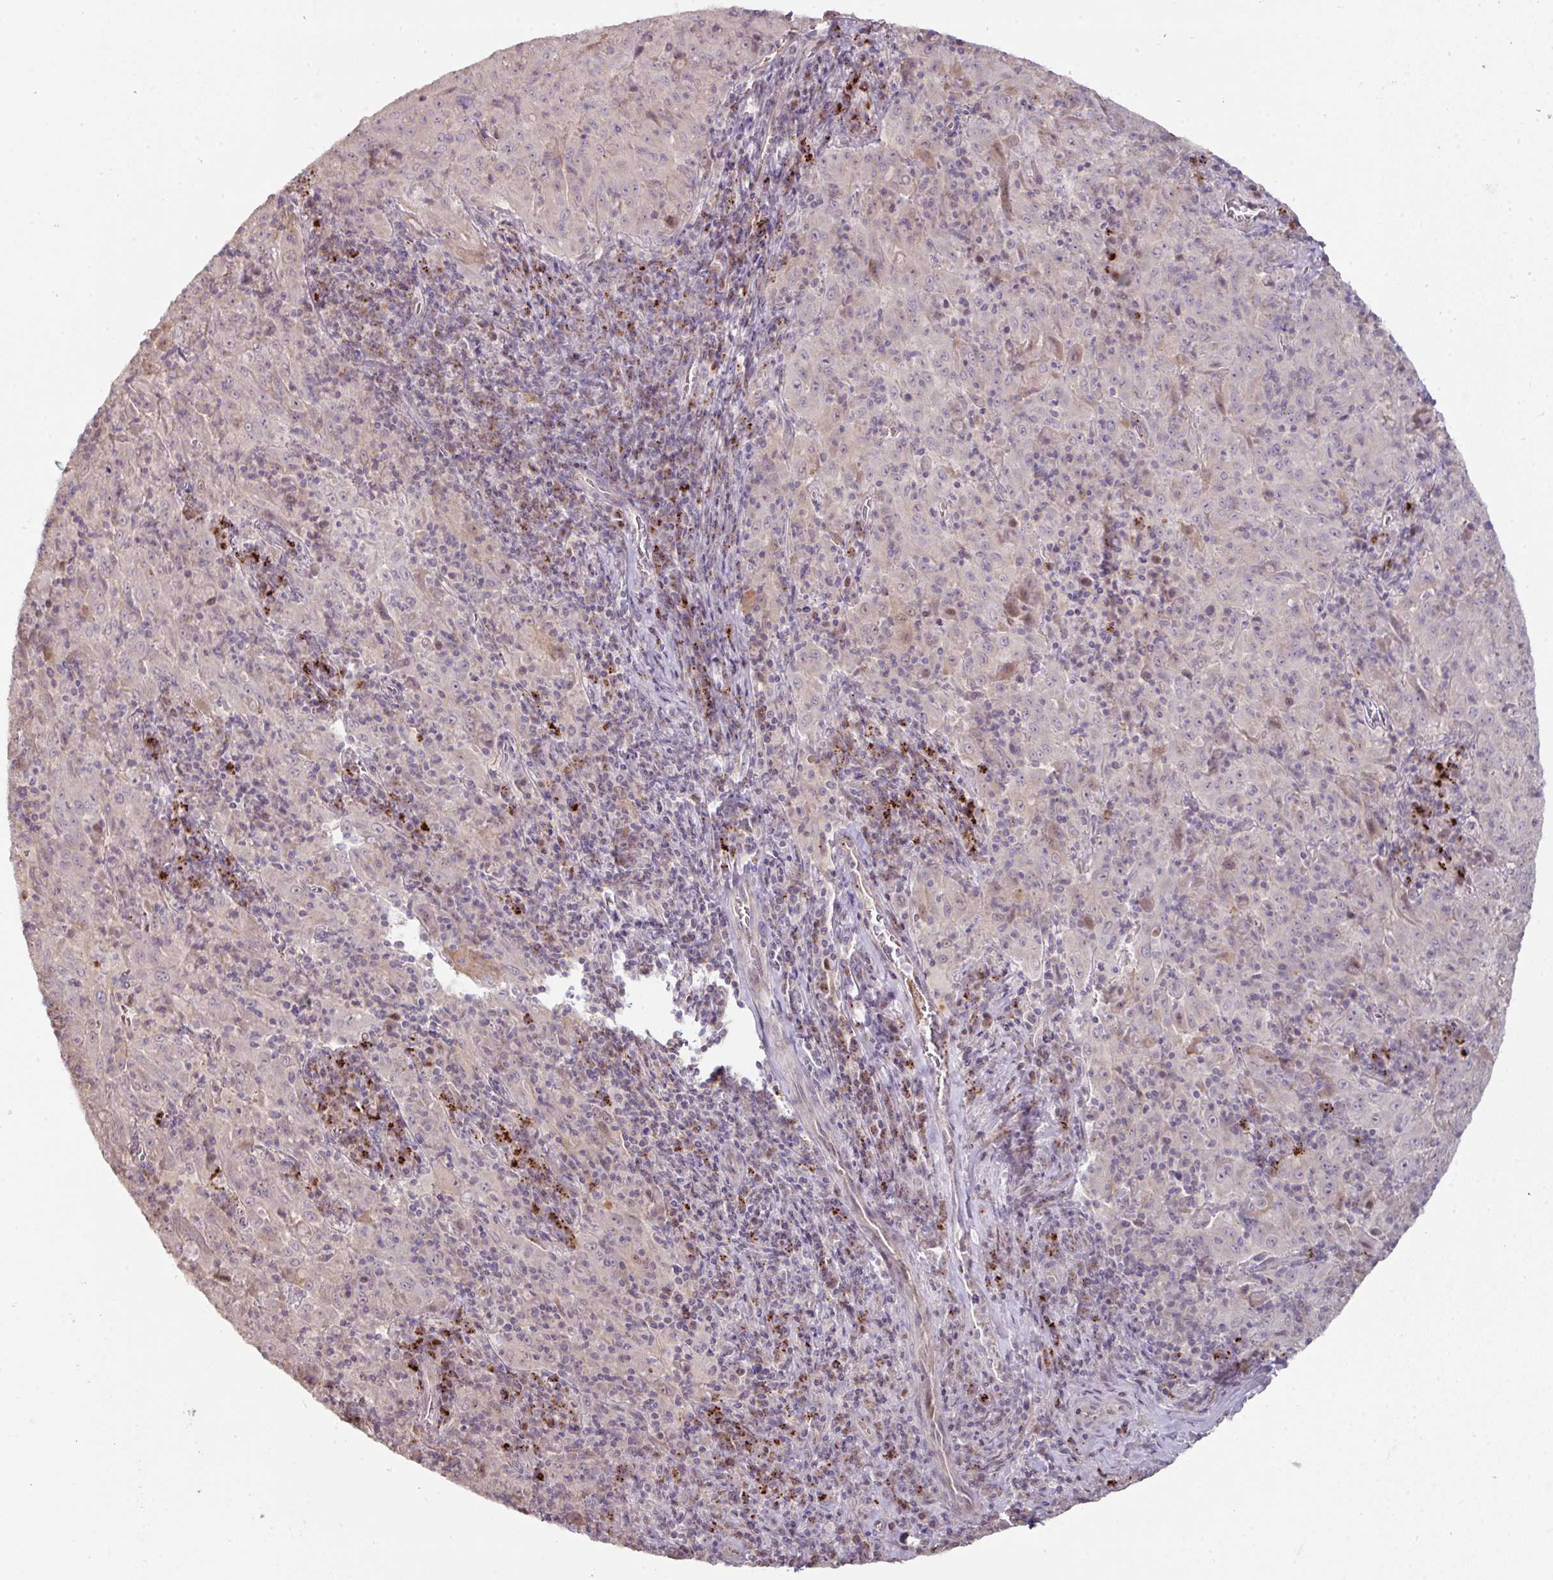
{"staining": {"intensity": "negative", "quantity": "none", "location": "none"}, "tissue": "pancreatic cancer", "cell_type": "Tumor cells", "image_type": "cancer", "snomed": [{"axis": "morphology", "description": "Adenocarcinoma, NOS"}, {"axis": "topography", "description": "Pancreas"}], "caption": "There is no significant positivity in tumor cells of pancreatic cancer.", "gene": "CXCR5", "patient": {"sex": "male", "age": 63}}